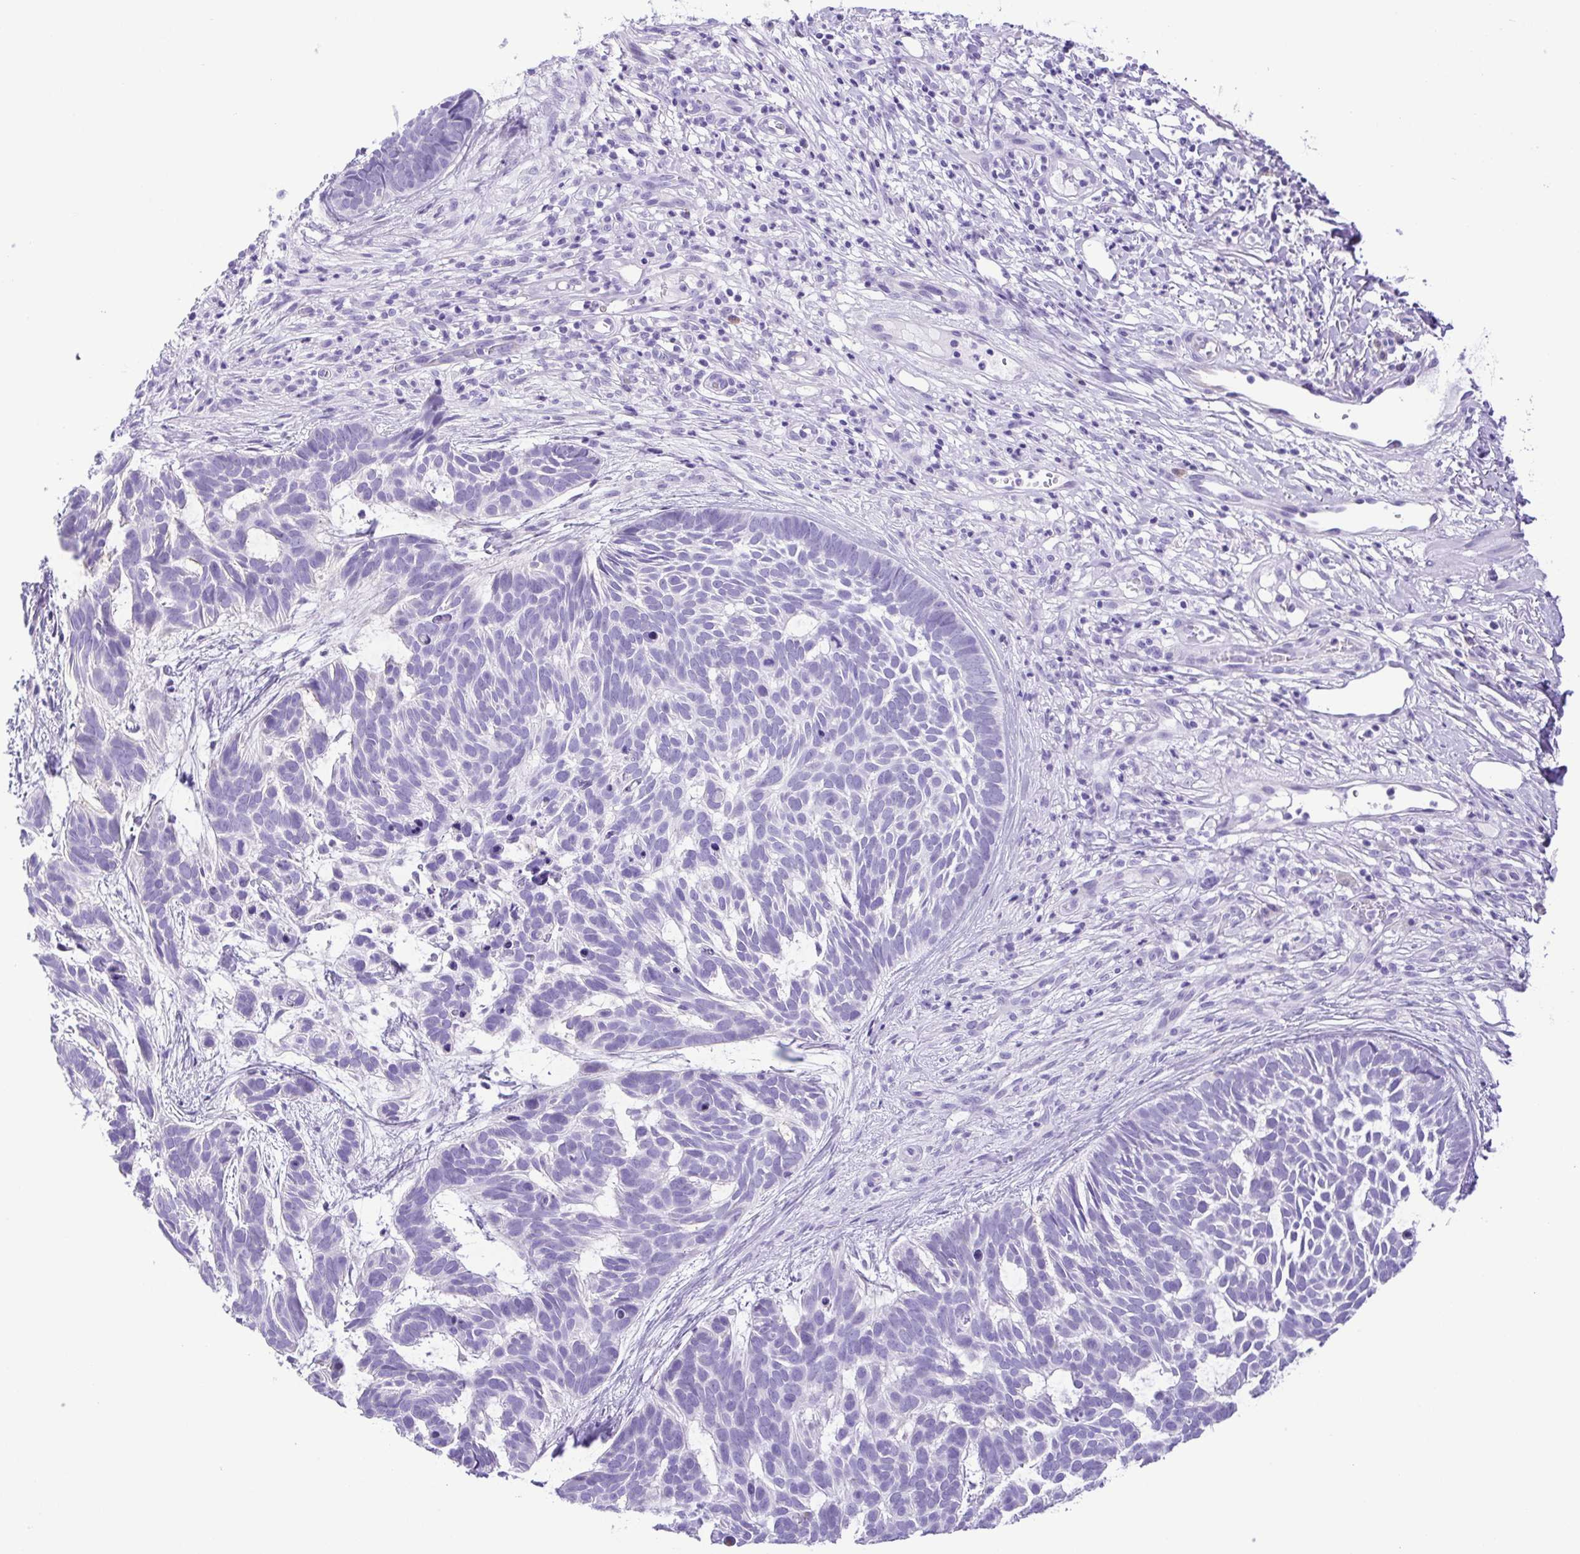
{"staining": {"intensity": "negative", "quantity": "none", "location": "none"}, "tissue": "skin cancer", "cell_type": "Tumor cells", "image_type": "cancer", "snomed": [{"axis": "morphology", "description": "Basal cell carcinoma"}, {"axis": "topography", "description": "Skin"}], "caption": "Tumor cells show no significant protein staining in skin cancer.", "gene": "PAK3", "patient": {"sex": "male", "age": 78}}